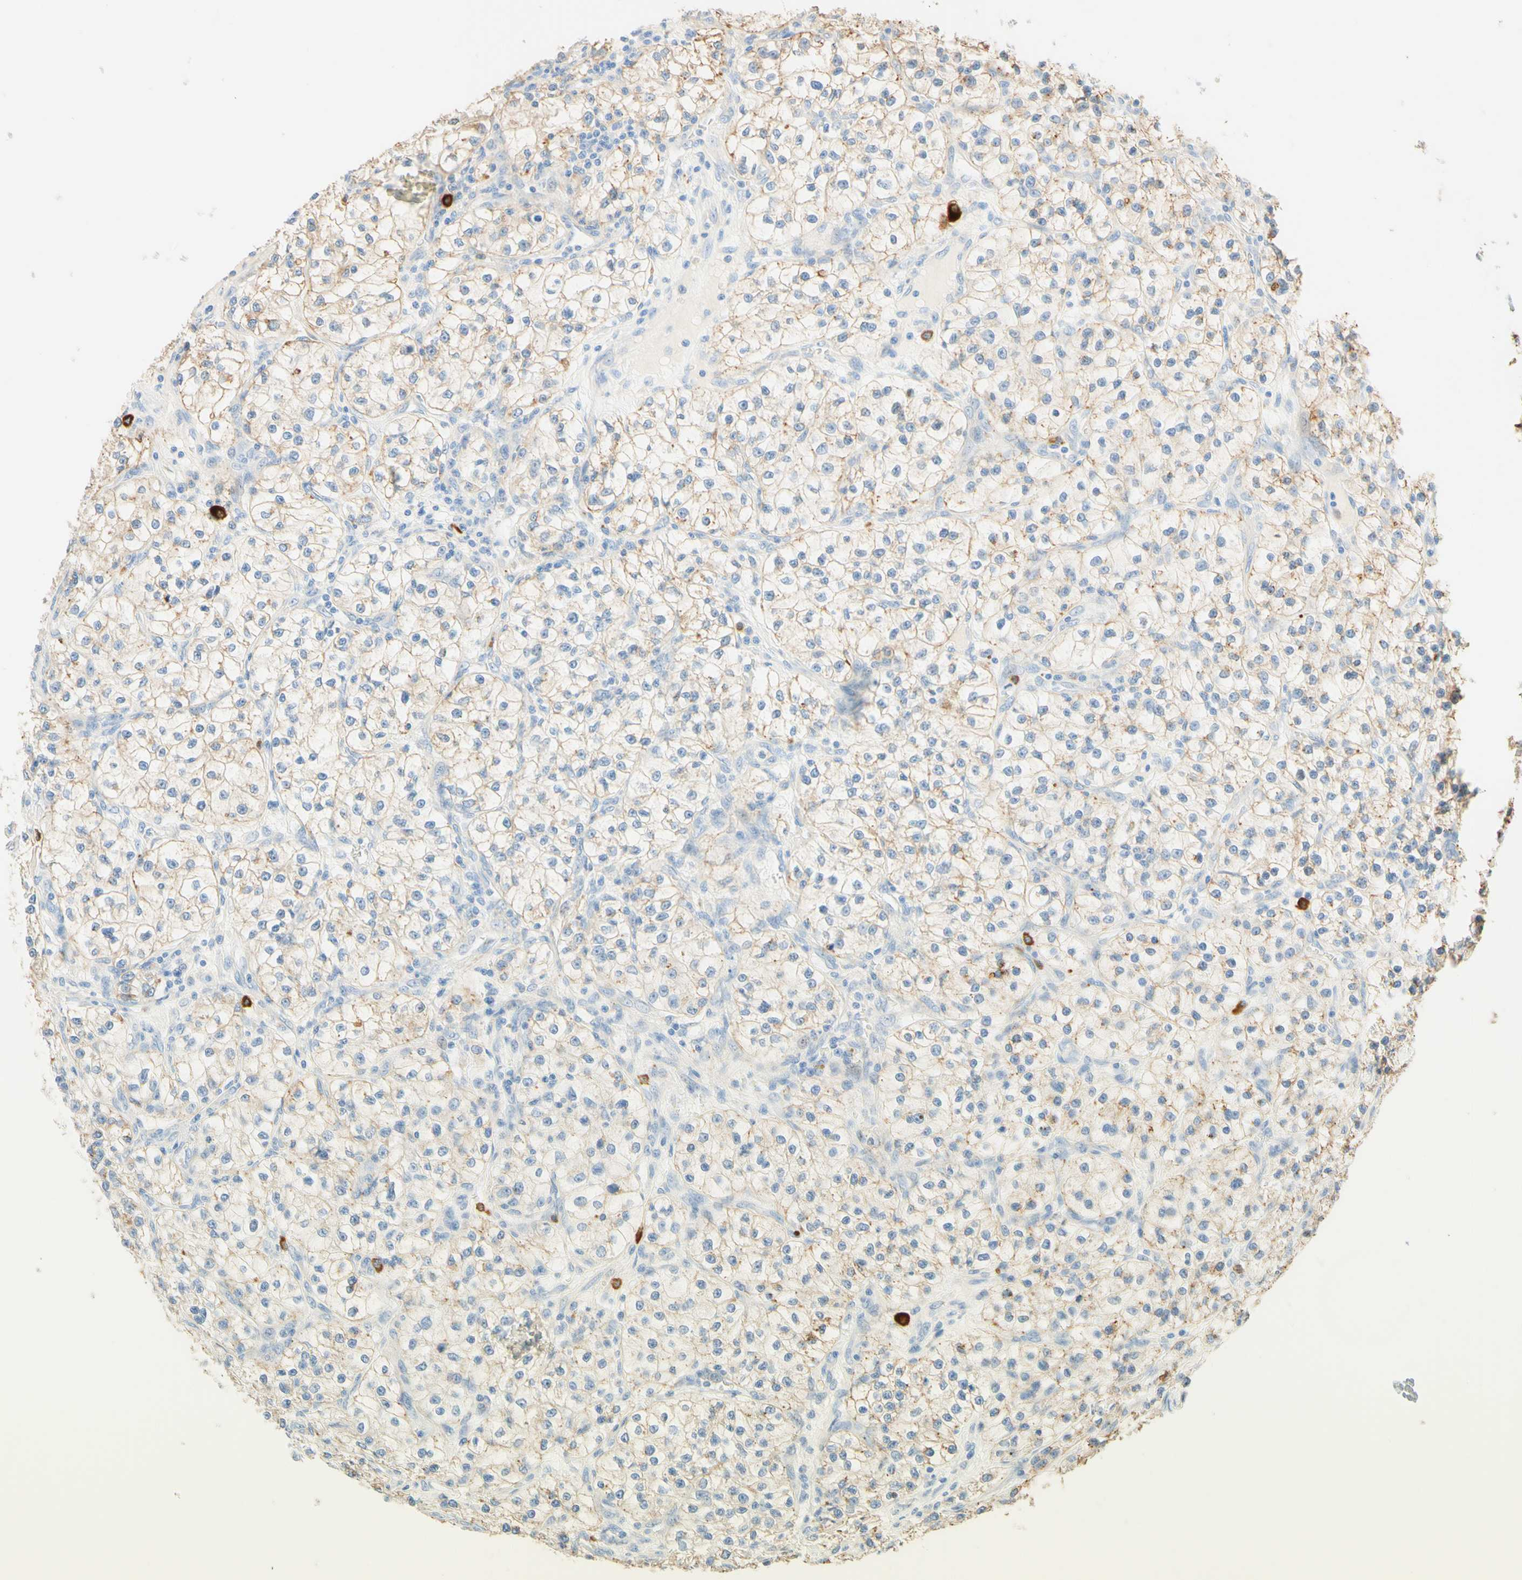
{"staining": {"intensity": "moderate", "quantity": "<25%", "location": "cytoplasmic/membranous"}, "tissue": "renal cancer", "cell_type": "Tumor cells", "image_type": "cancer", "snomed": [{"axis": "morphology", "description": "Adenocarcinoma, NOS"}, {"axis": "topography", "description": "Kidney"}], "caption": "Tumor cells demonstrate moderate cytoplasmic/membranous staining in approximately <25% of cells in renal cancer. (Brightfield microscopy of DAB IHC at high magnification).", "gene": "CD63", "patient": {"sex": "female", "age": 57}}